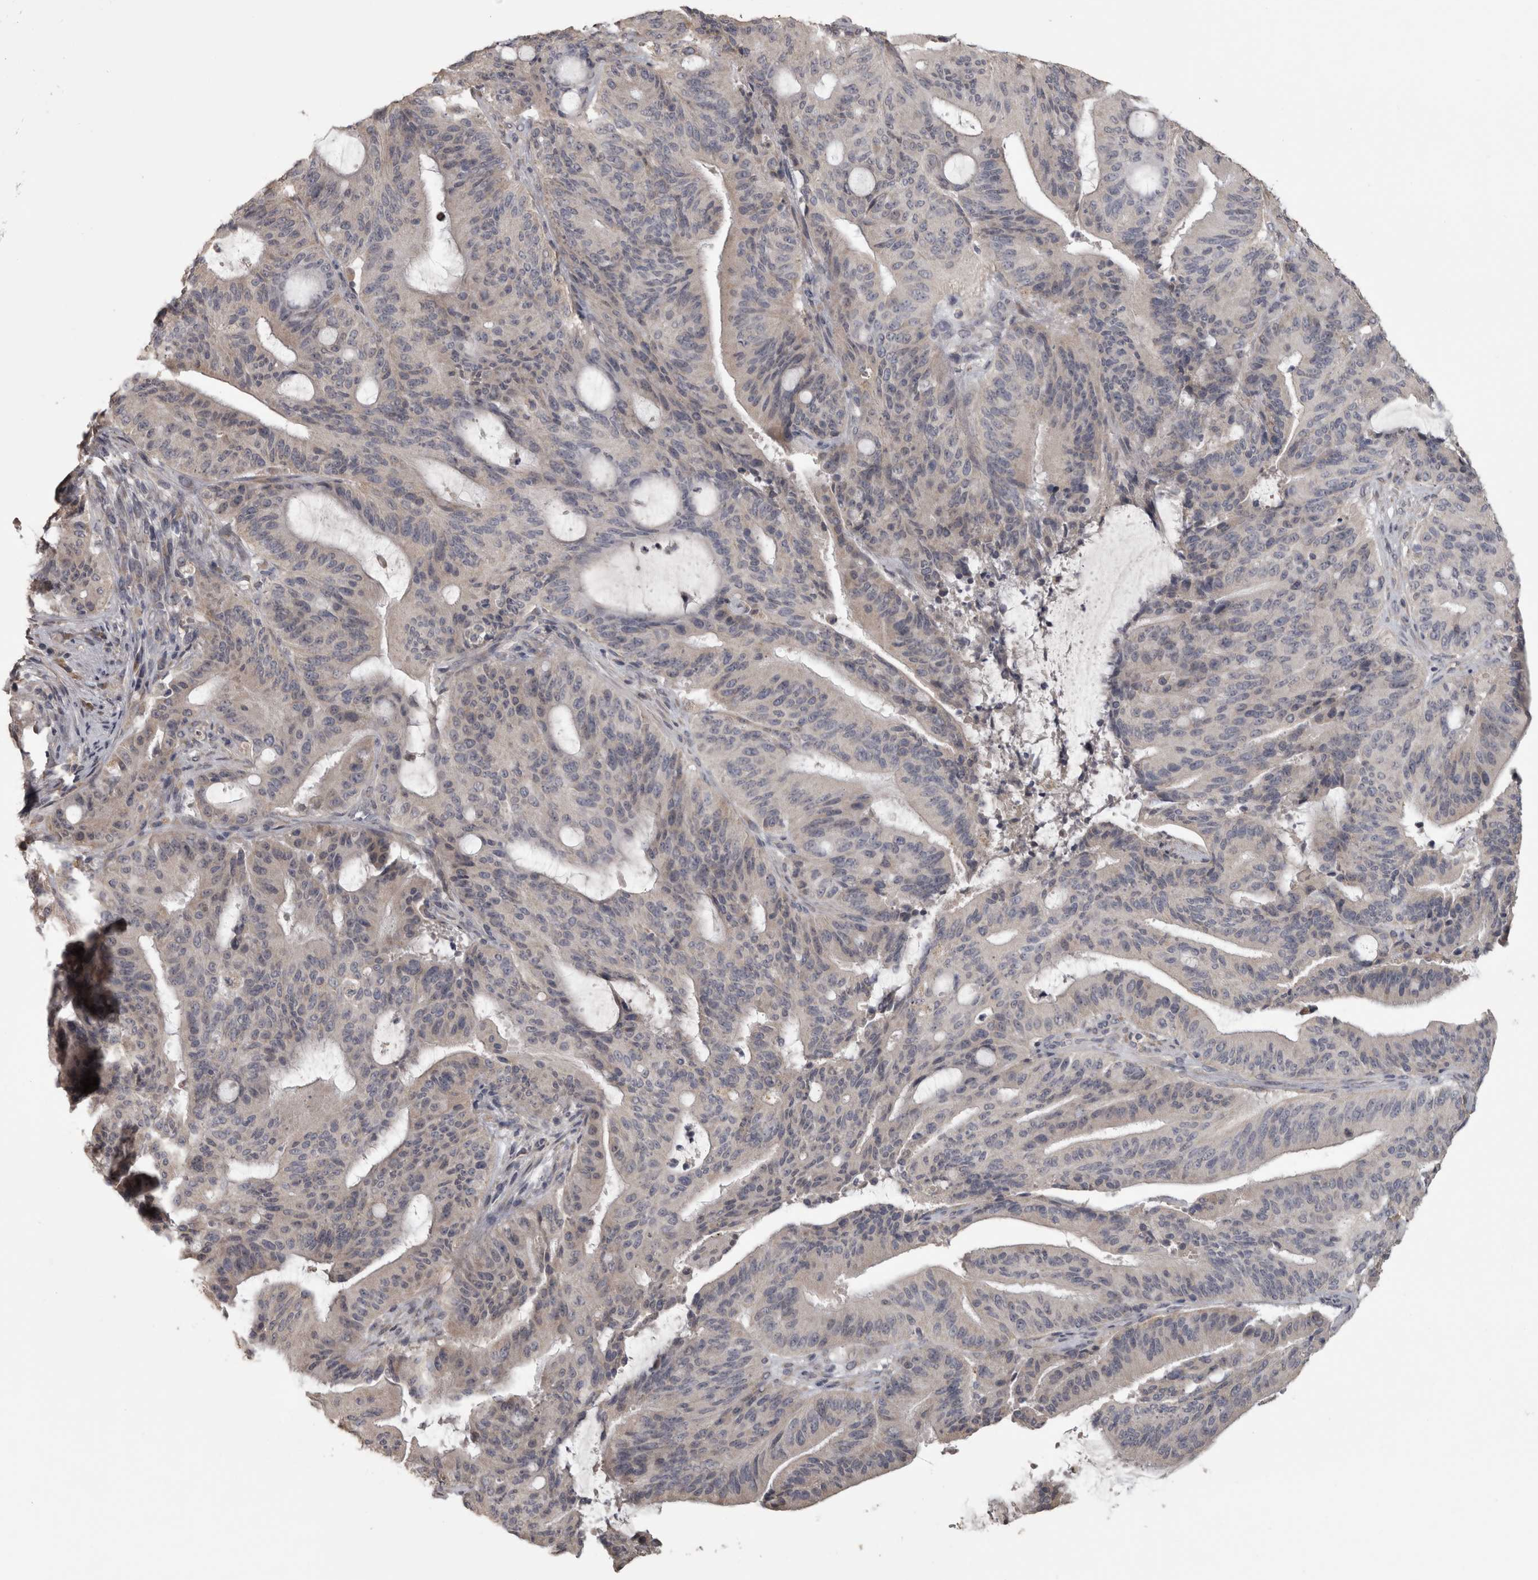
{"staining": {"intensity": "negative", "quantity": "none", "location": "none"}, "tissue": "liver cancer", "cell_type": "Tumor cells", "image_type": "cancer", "snomed": [{"axis": "morphology", "description": "Normal tissue, NOS"}, {"axis": "morphology", "description": "Cholangiocarcinoma"}, {"axis": "topography", "description": "Liver"}, {"axis": "topography", "description": "Peripheral nerve tissue"}], "caption": "IHC of human liver cholangiocarcinoma exhibits no positivity in tumor cells.", "gene": "RAB29", "patient": {"sex": "female", "age": 73}}